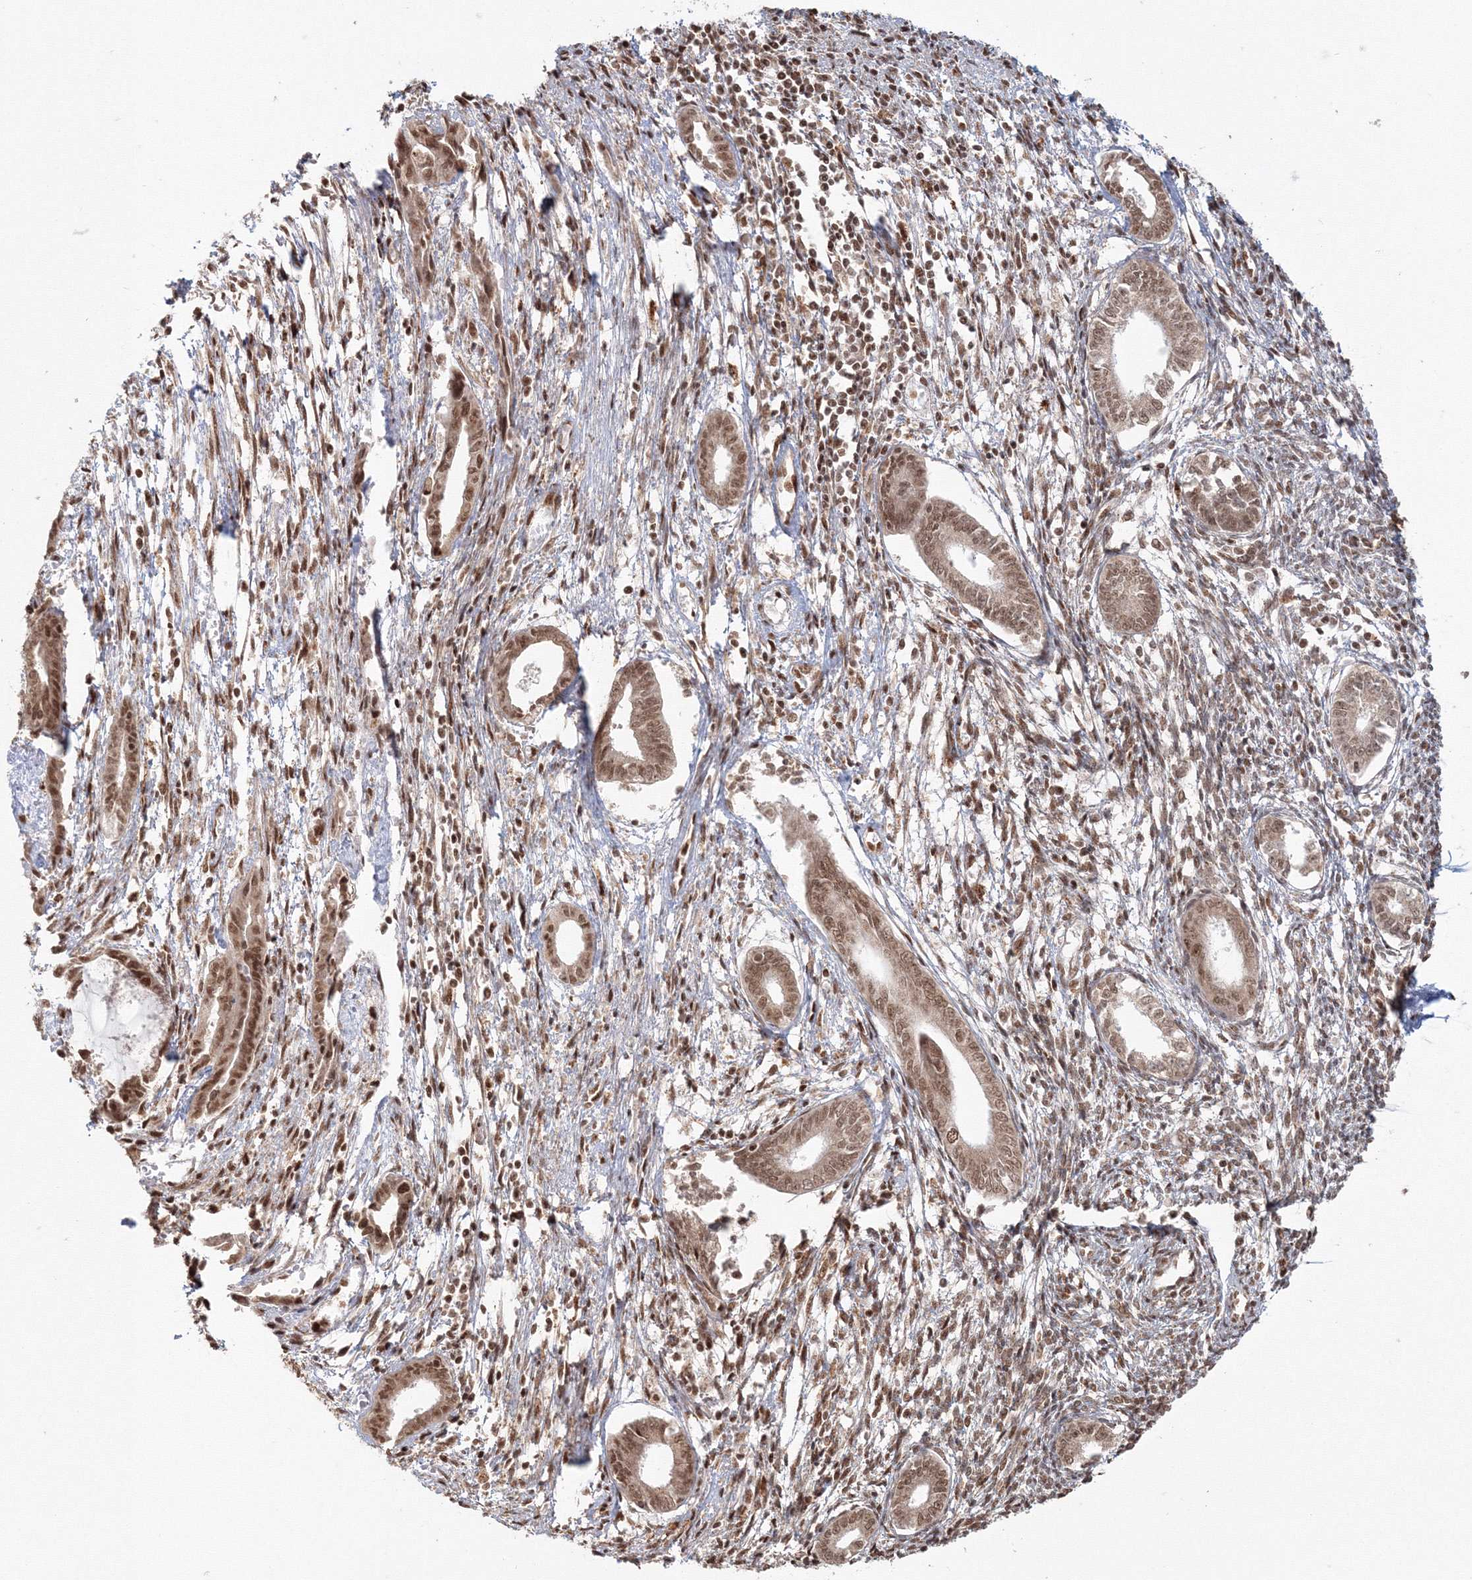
{"staining": {"intensity": "moderate", "quantity": "25%-75%", "location": "nuclear"}, "tissue": "endometrium", "cell_type": "Cells in endometrial stroma", "image_type": "normal", "snomed": [{"axis": "morphology", "description": "Normal tissue, NOS"}, {"axis": "topography", "description": "Endometrium"}], "caption": "Human endometrium stained with a brown dye exhibits moderate nuclear positive expression in approximately 25%-75% of cells in endometrial stroma.", "gene": "KIF20A", "patient": {"sex": "female", "age": 56}}